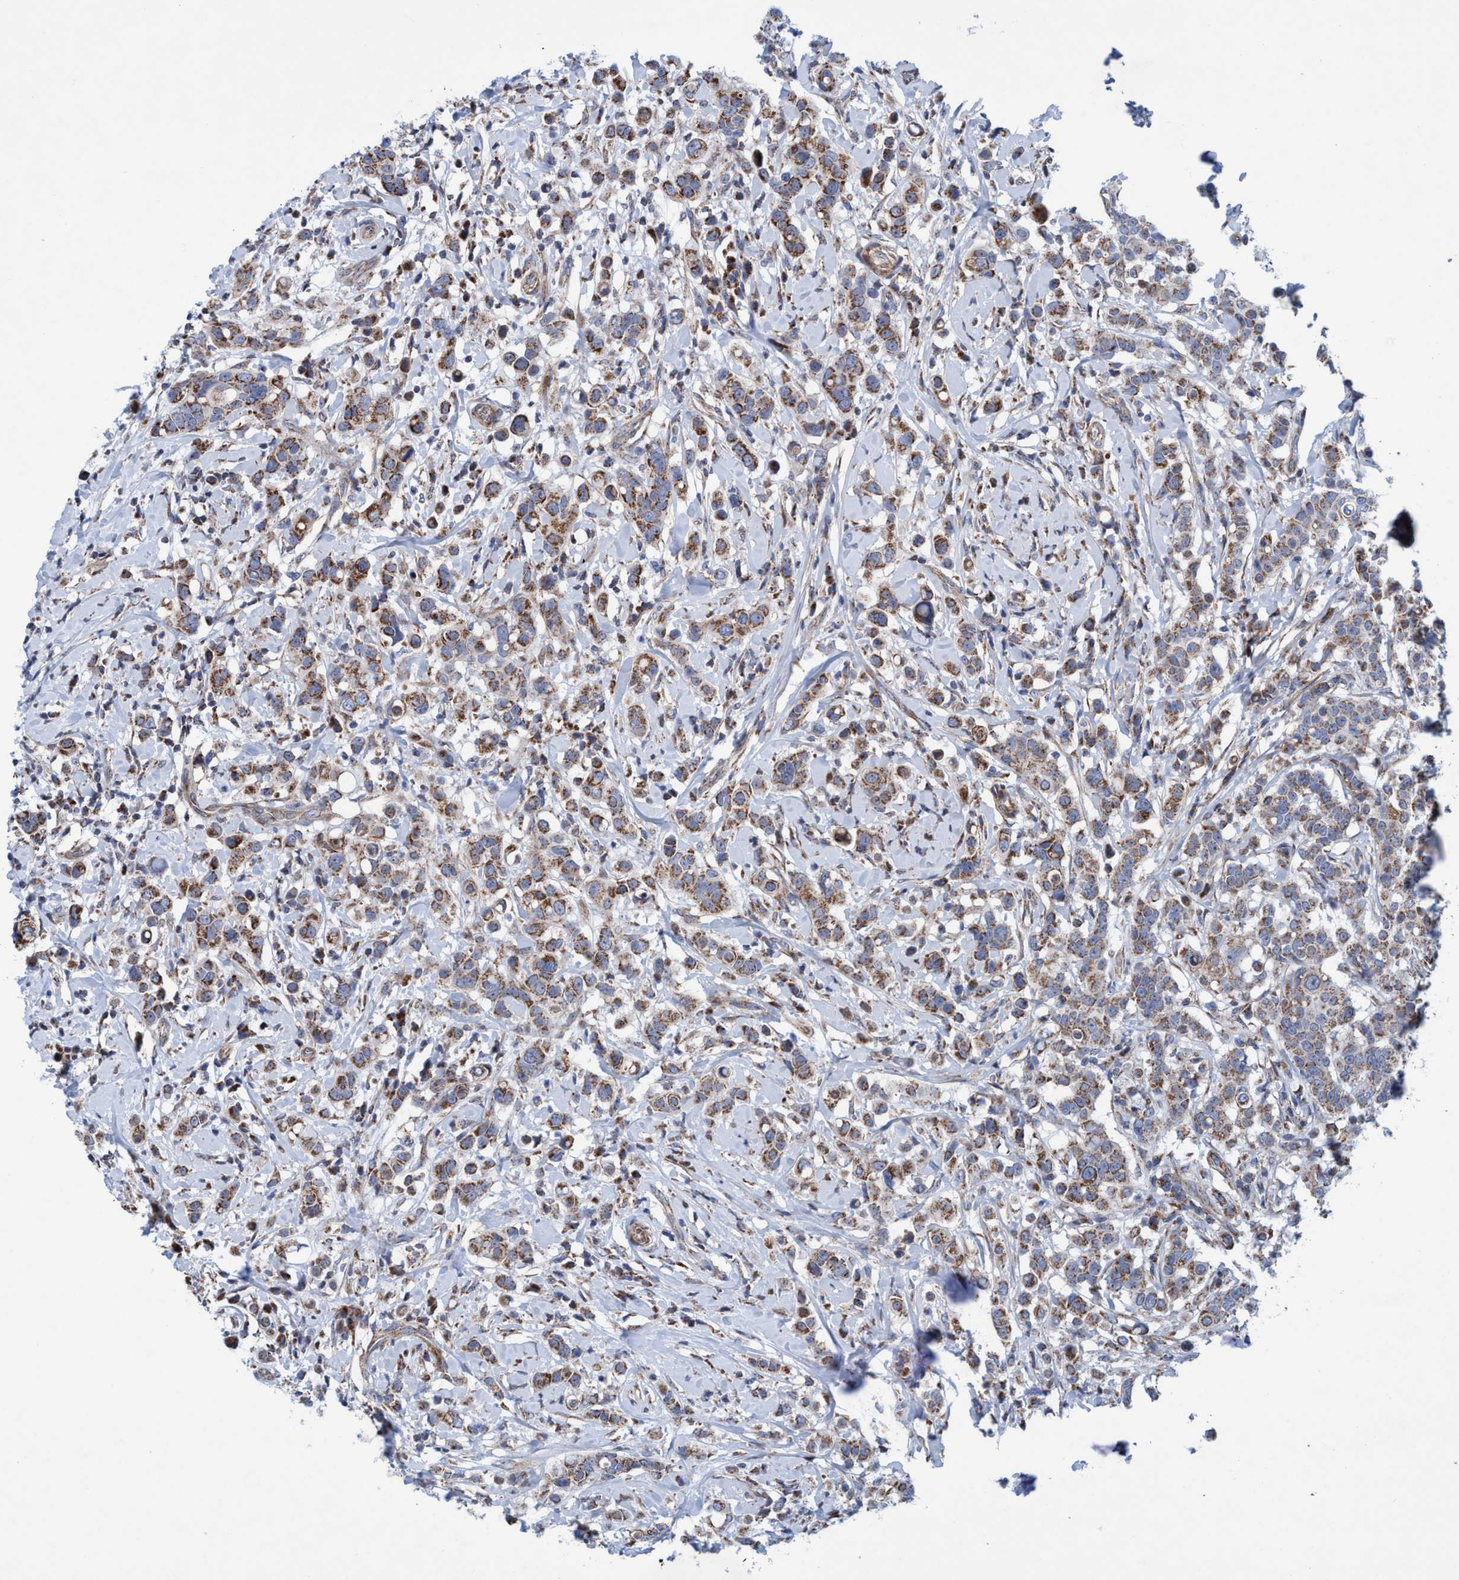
{"staining": {"intensity": "moderate", "quantity": ">75%", "location": "cytoplasmic/membranous"}, "tissue": "breast cancer", "cell_type": "Tumor cells", "image_type": "cancer", "snomed": [{"axis": "morphology", "description": "Duct carcinoma"}, {"axis": "topography", "description": "Breast"}], "caption": "The immunohistochemical stain shows moderate cytoplasmic/membranous expression in tumor cells of breast cancer (intraductal carcinoma) tissue.", "gene": "POLR1F", "patient": {"sex": "female", "age": 27}}